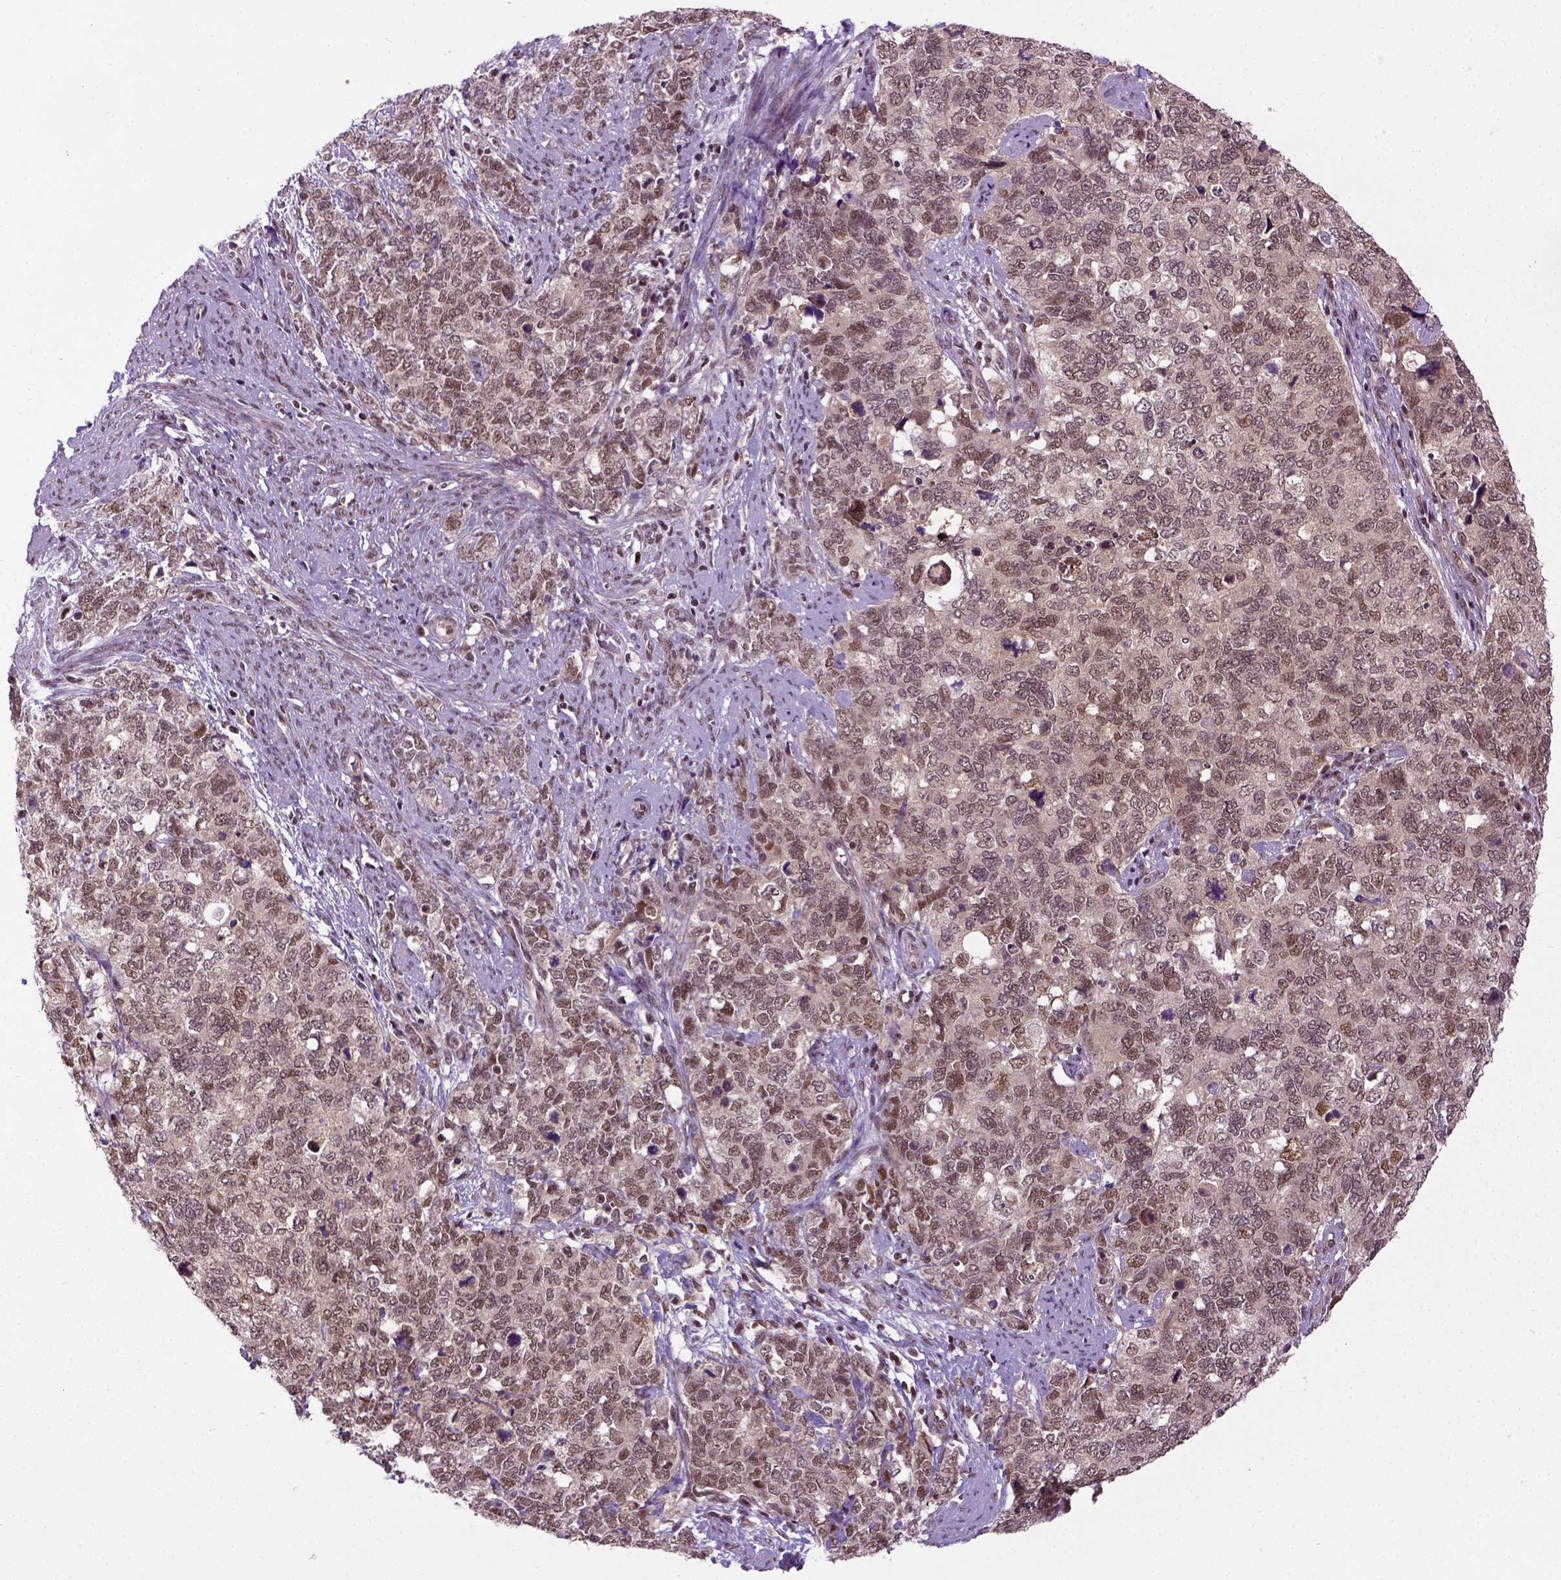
{"staining": {"intensity": "moderate", "quantity": ">75%", "location": "nuclear"}, "tissue": "cervical cancer", "cell_type": "Tumor cells", "image_type": "cancer", "snomed": [{"axis": "morphology", "description": "Squamous cell carcinoma, NOS"}, {"axis": "topography", "description": "Cervix"}], "caption": "A brown stain labels moderate nuclear expression of a protein in cervical cancer (squamous cell carcinoma) tumor cells.", "gene": "UBA3", "patient": {"sex": "female", "age": 63}}